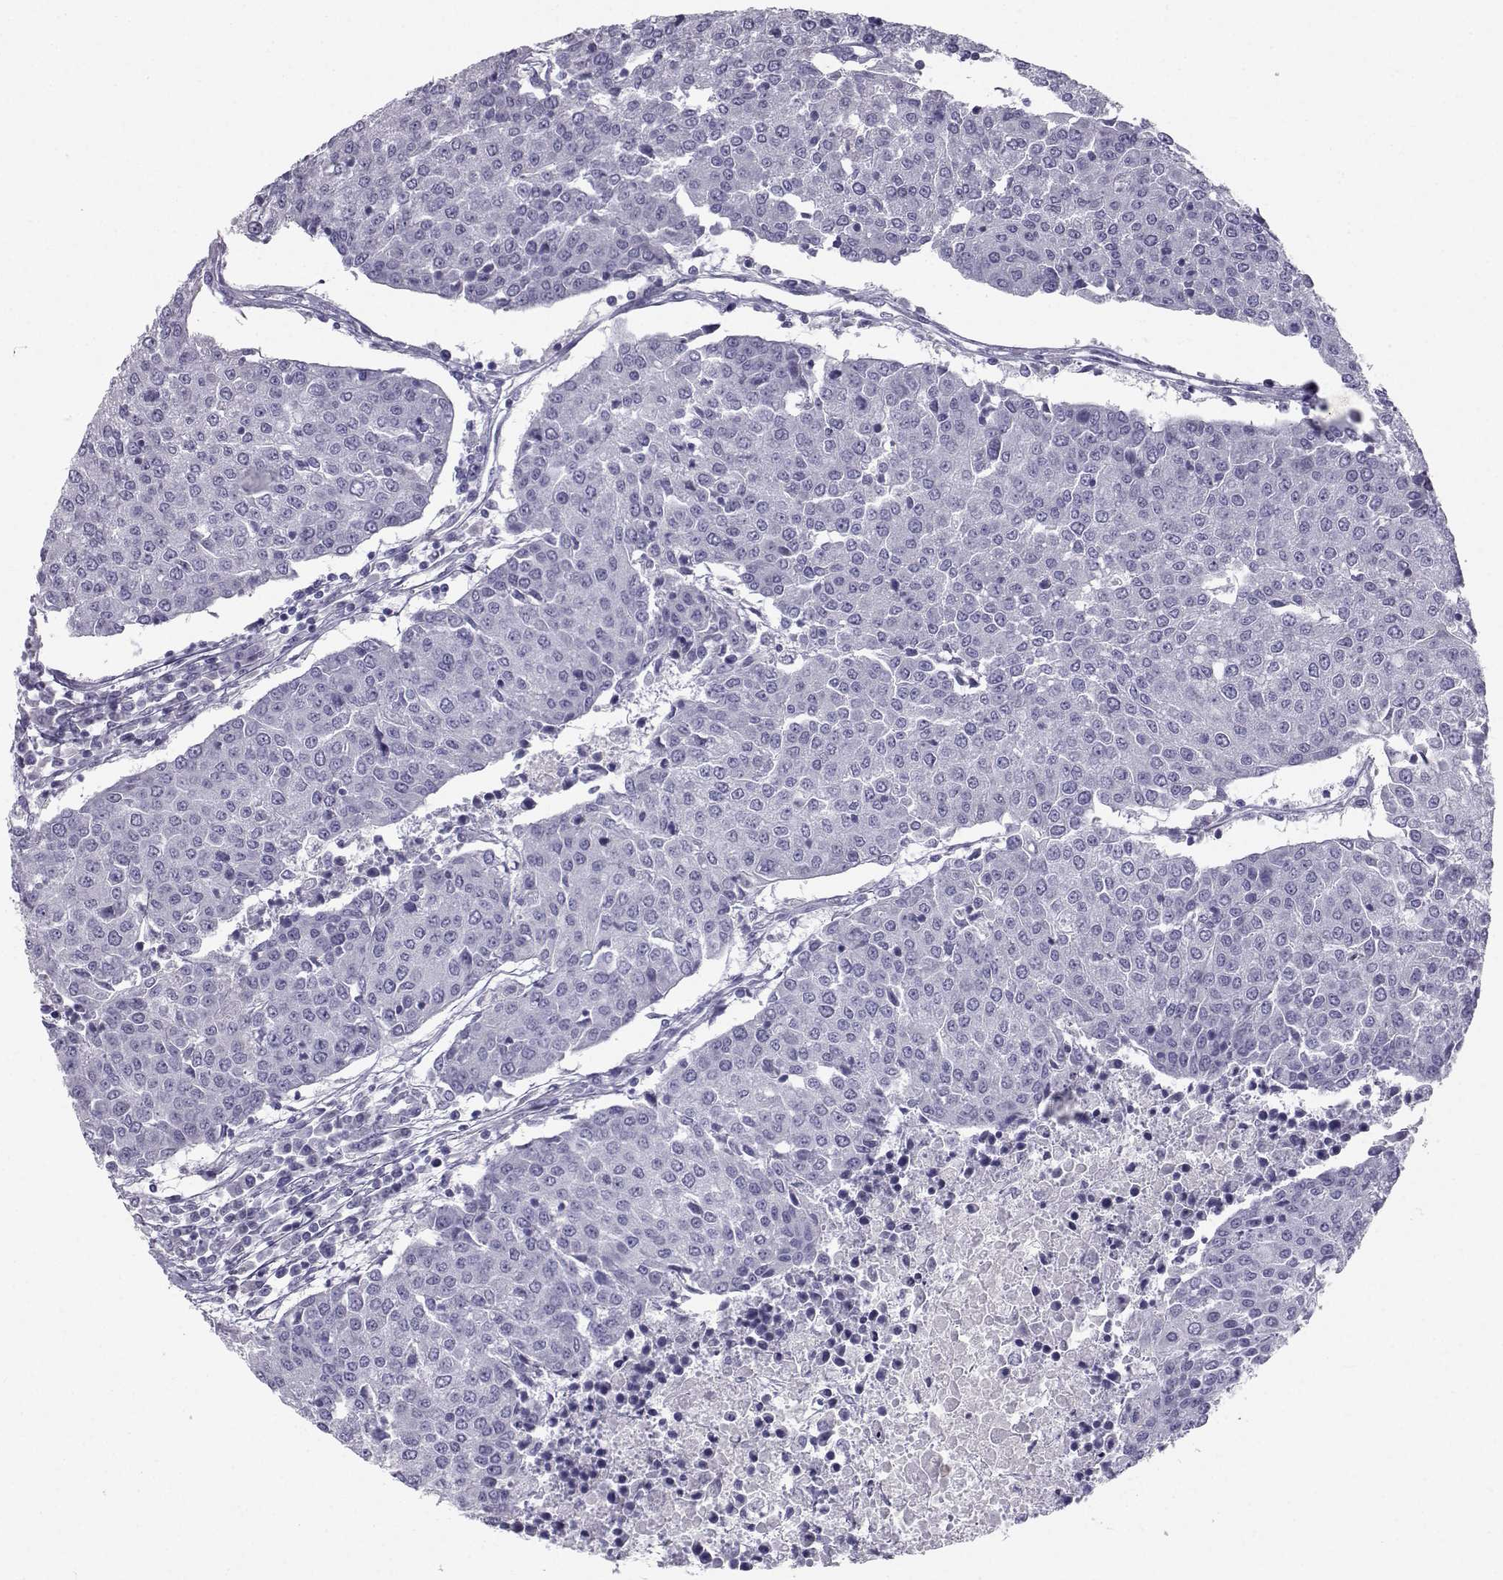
{"staining": {"intensity": "negative", "quantity": "none", "location": "none"}, "tissue": "urothelial cancer", "cell_type": "Tumor cells", "image_type": "cancer", "snomed": [{"axis": "morphology", "description": "Urothelial carcinoma, High grade"}, {"axis": "topography", "description": "Urinary bladder"}], "caption": "IHC photomicrograph of neoplastic tissue: human urothelial carcinoma (high-grade) stained with DAB (3,3'-diaminobenzidine) displays no significant protein positivity in tumor cells. (Stains: DAB (3,3'-diaminobenzidine) immunohistochemistry (IHC) with hematoxylin counter stain, Microscopy: brightfield microscopy at high magnification).", "gene": "PCSK1N", "patient": {"sex": "female", "age": 85}}